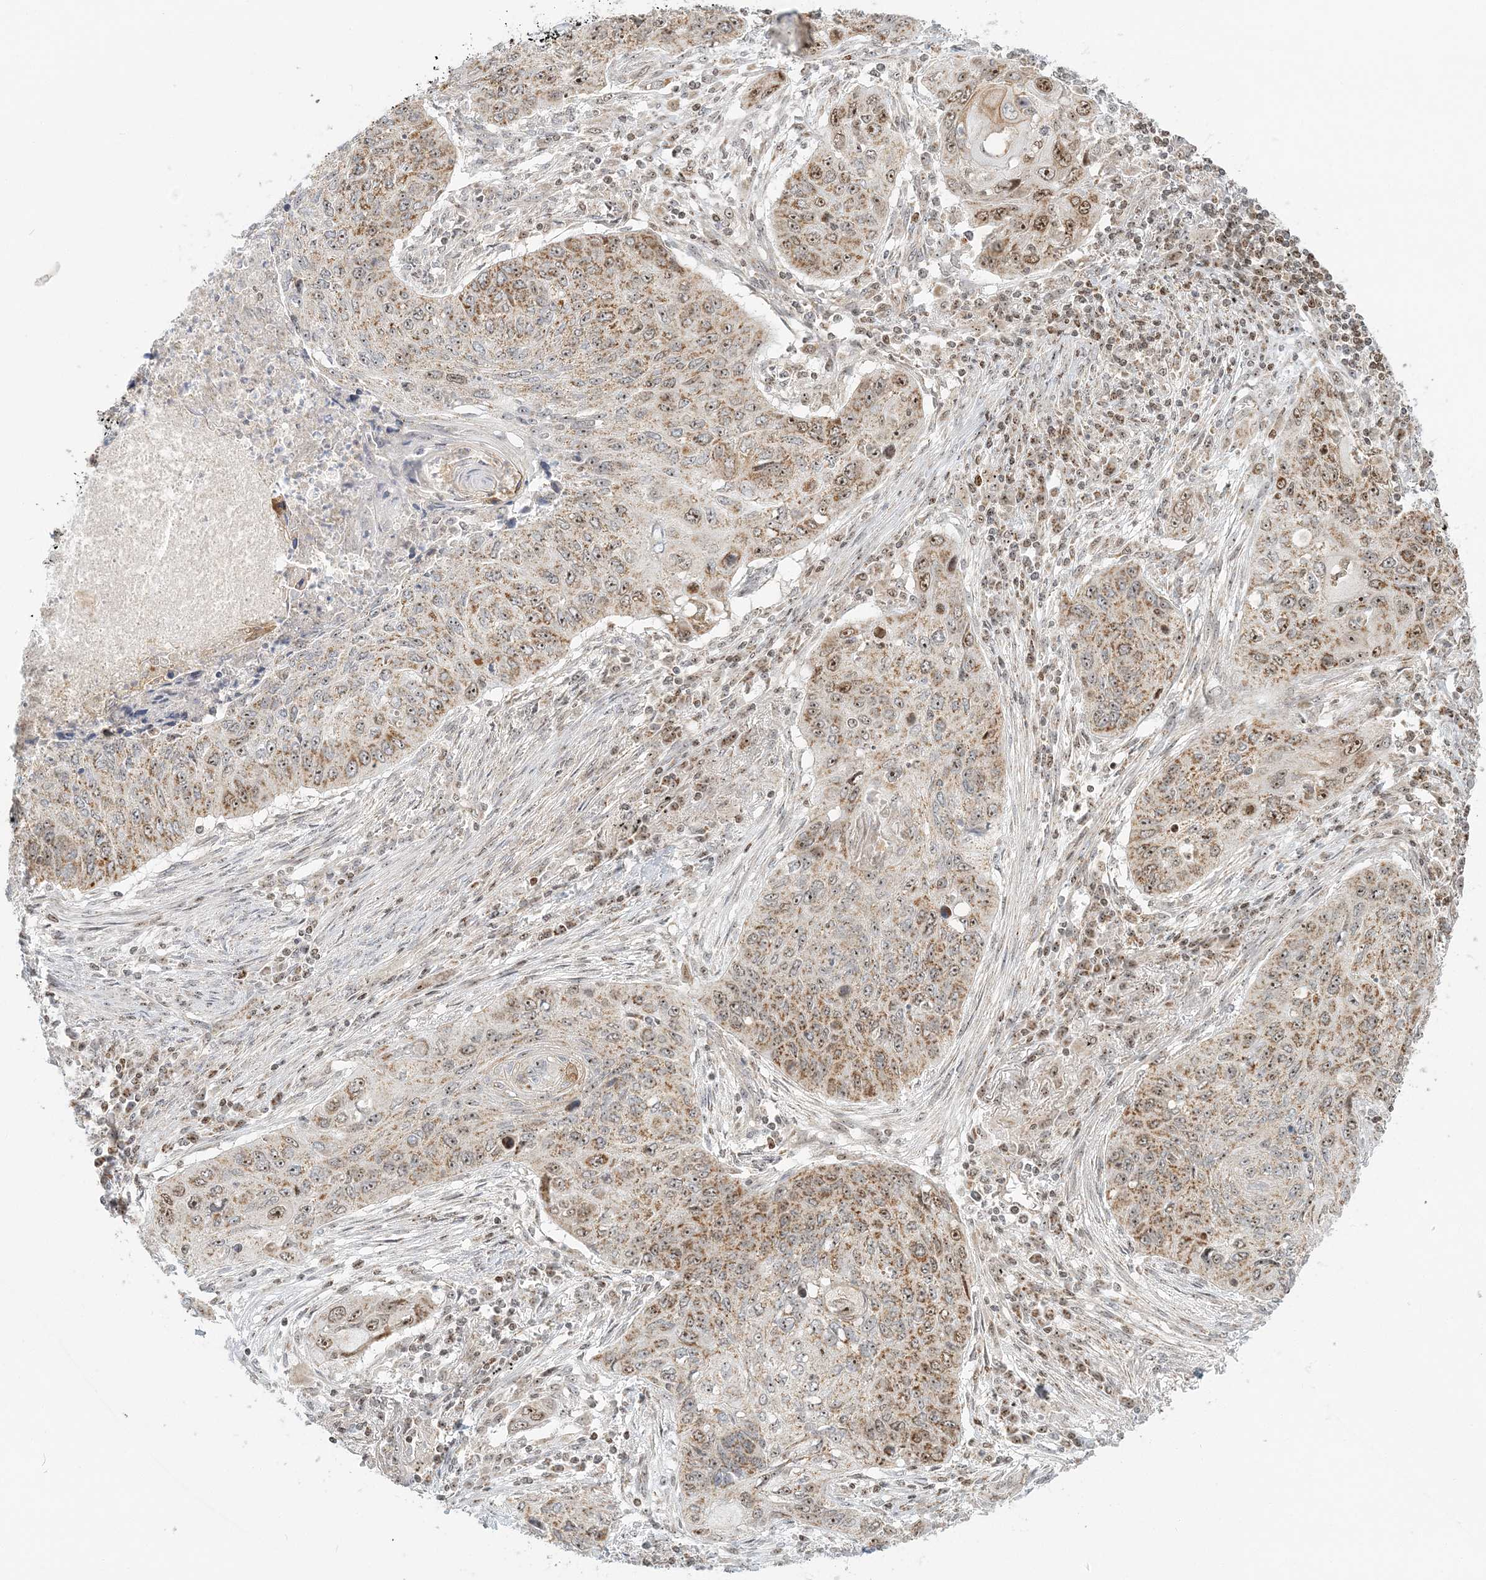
{"staining": {"intensity": "moderate", "quantity": "25%-75%", "location": "nuclear"}, "tissue": "lung cancer", "cell_type": "Tumor cells", "image_type": "cancer", "snomed": [{"axis": "morphology", "description": "Squamous cell carcinoma, NOS"}, {"axis": "topography", "description": "Lung"}], "caption": "There is medium levels of moderate nuclear positivity in tumor cells of squamous cell carcinoma (lung), as demonstrated by immunohistochemical staining (brown color).", "gene": "UBE2F", "patient": {"sex": "female", "age": 63}}